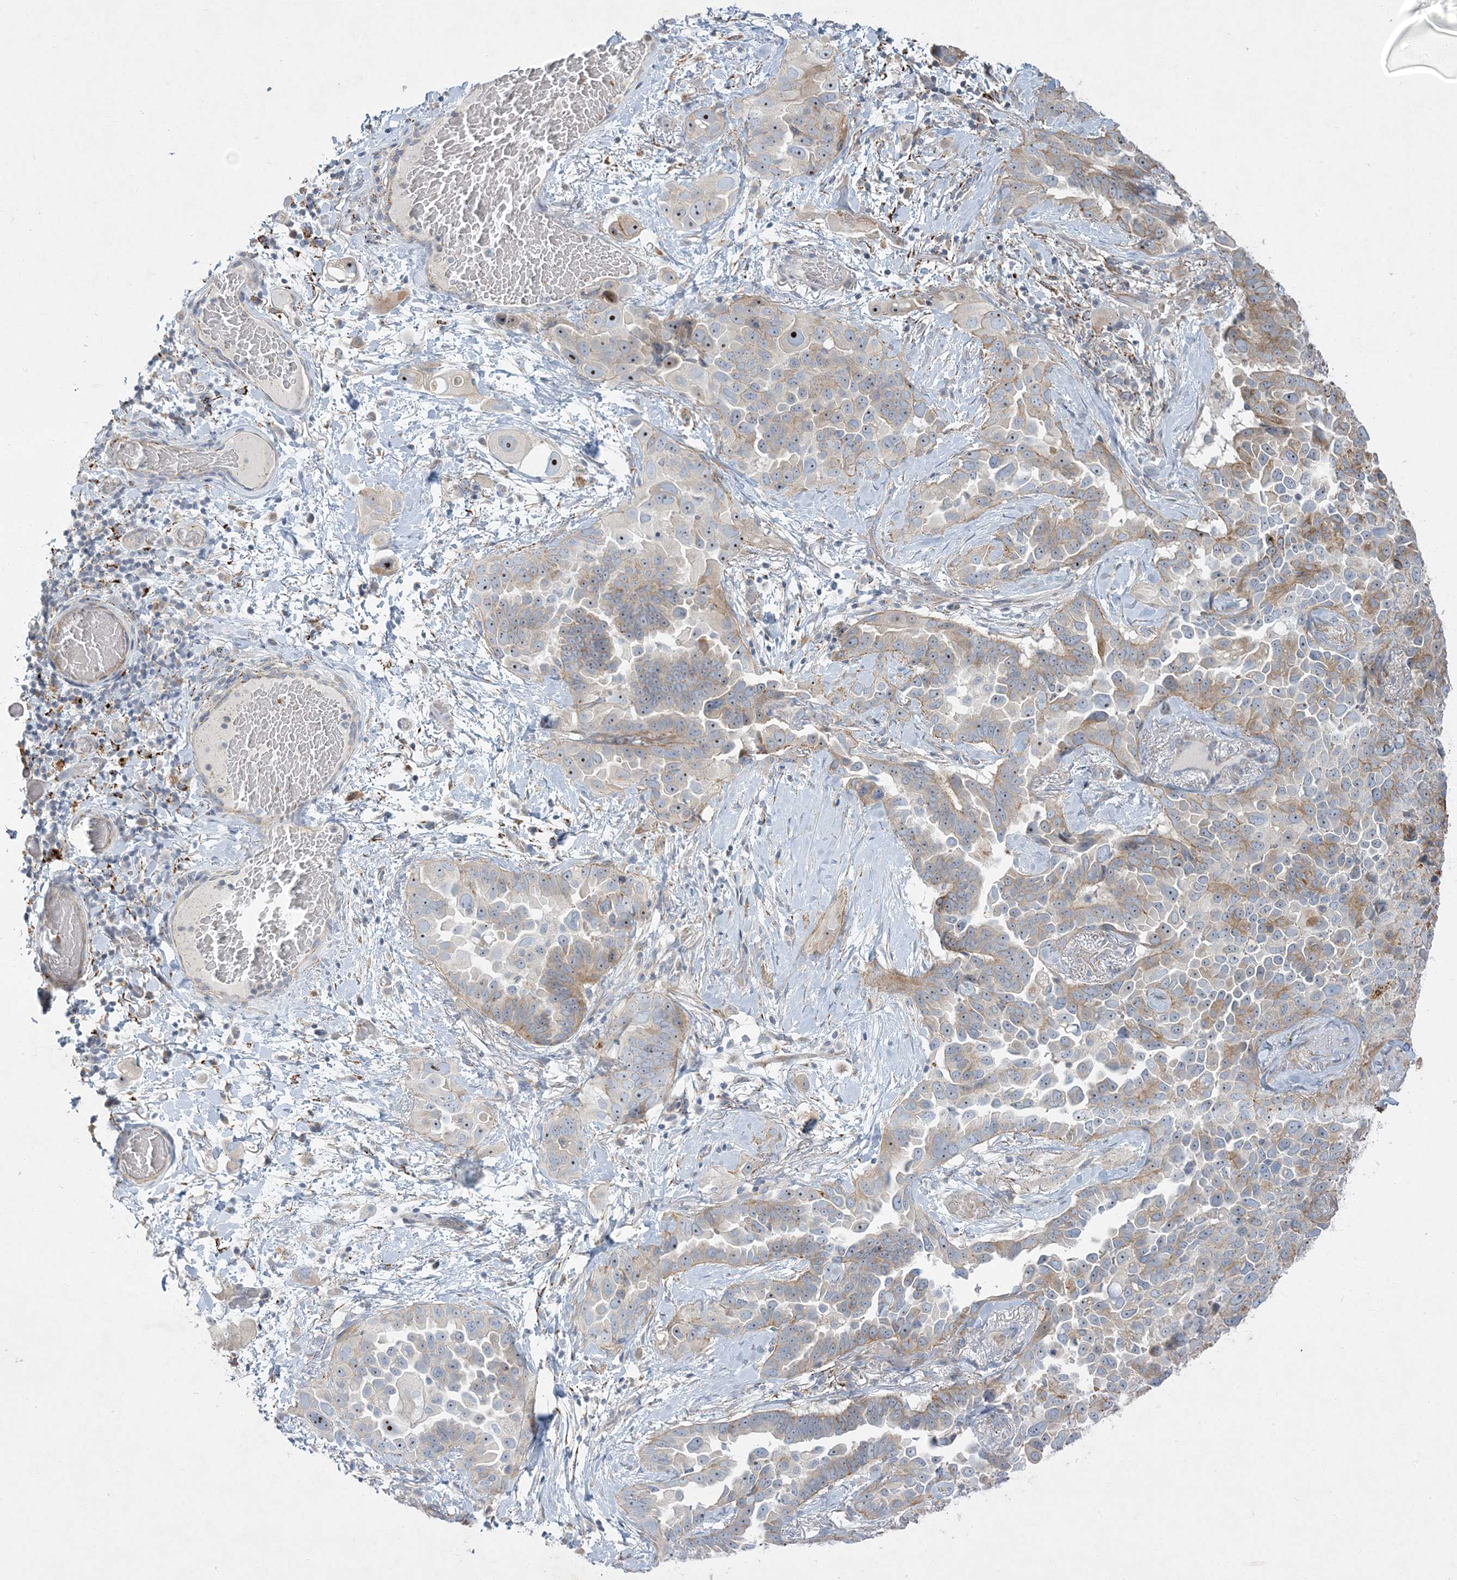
{"staining": {"intensity": "moderate", "quantity": "<25%", "location": "cytoplasmic/membranous,nuclear"}, "tissue": "lung cancer", "cell_type": "Tumor cells", "image_type": "cancer", "snomed": [{"axis": "morphology", "description": "Adenocarcinoma, NOS"}, {"axis": "topography", "description": "Lung"}], "caption": "There is low levels of moderate cytoplasmic/membranous and nuclear expression in tumor cells of lung cancer, as demonstrated by immunohistochemical staining (brown color).", "gene": "LTN1", "patient": {"sex": "female", "age": 67}}